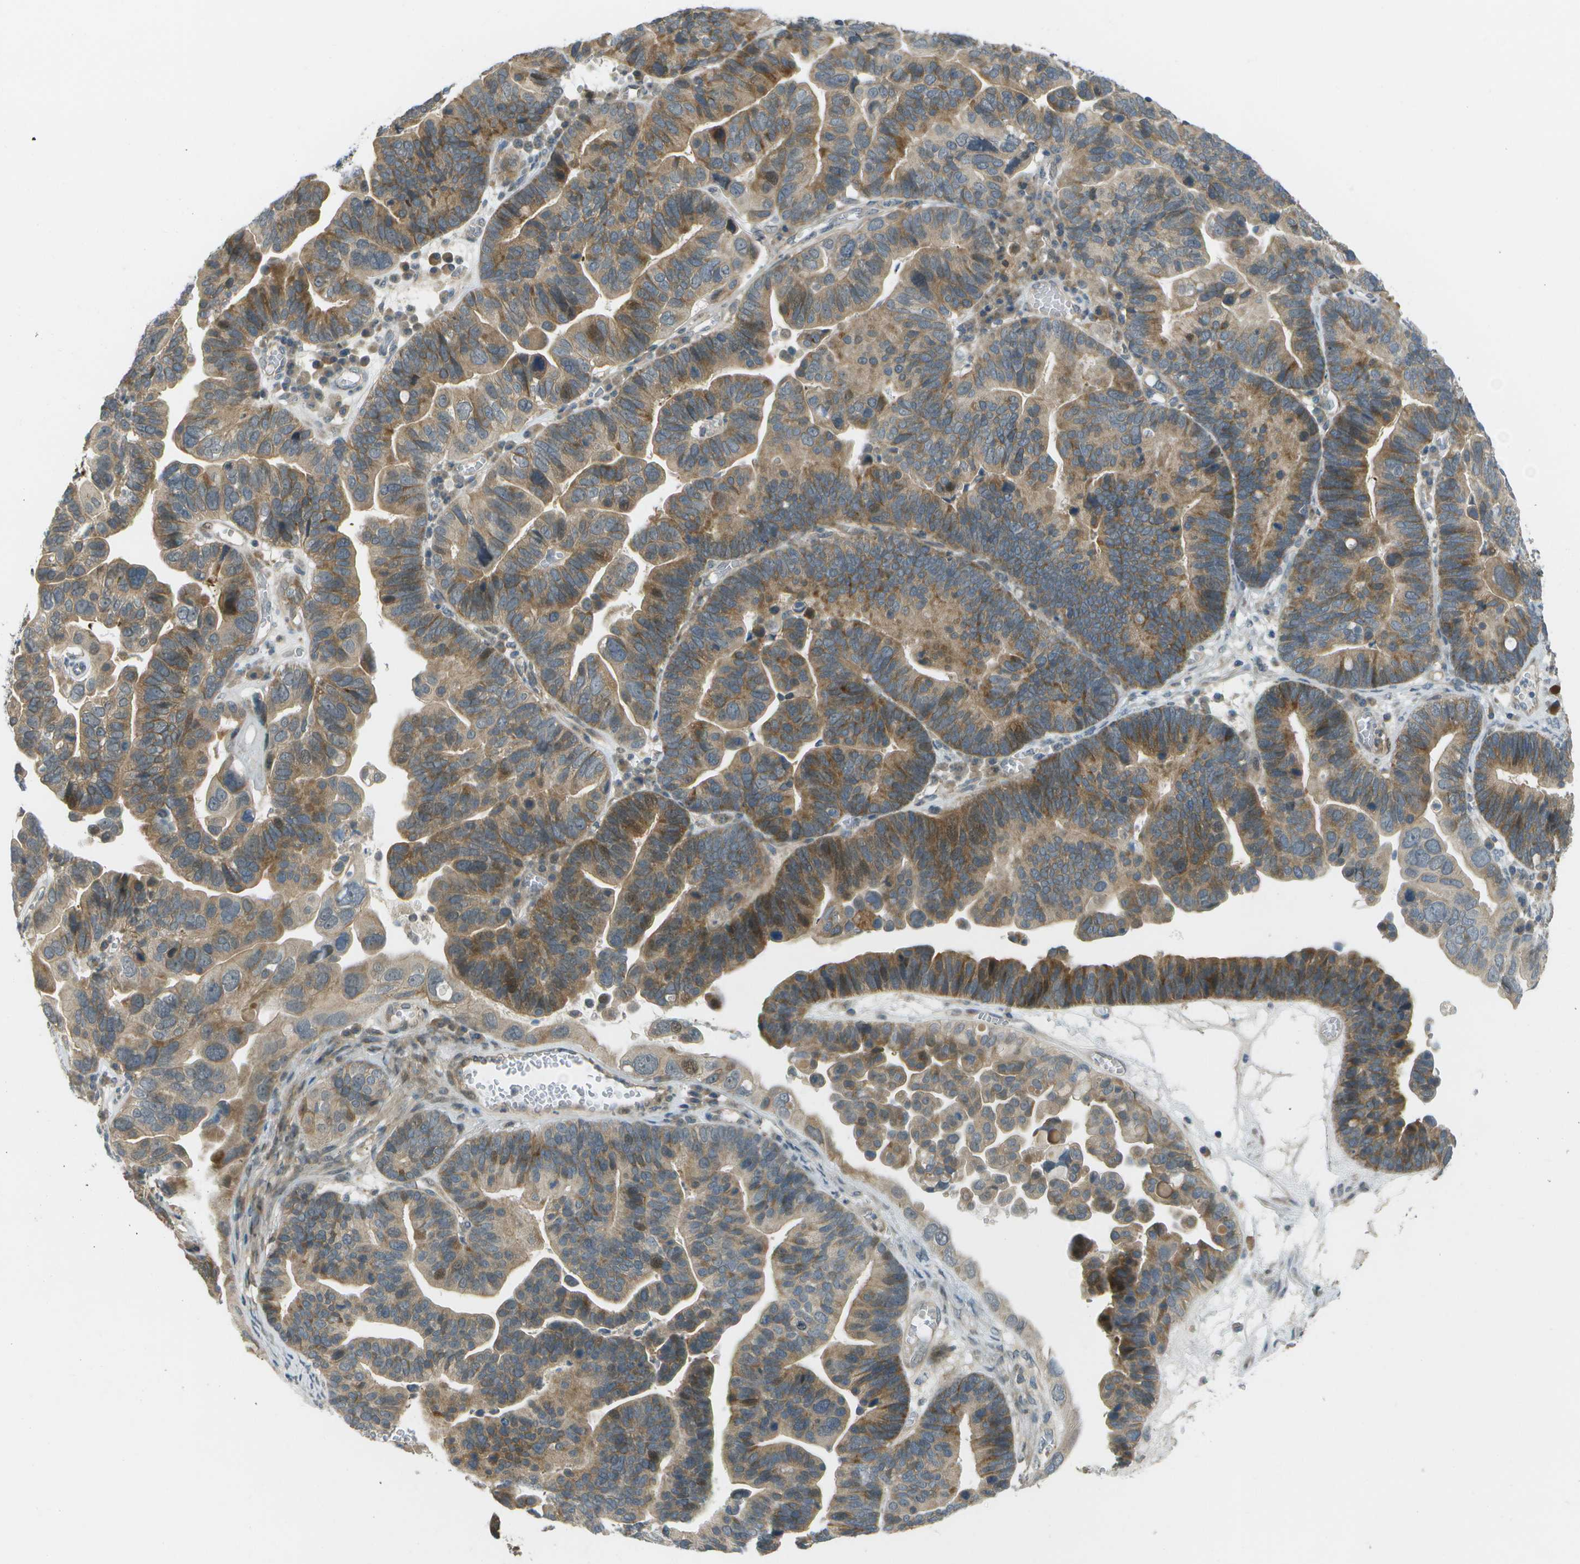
{"staining": {"intensity": "moderate", "quantity": ">75%", "location": "cytoplasmic/membranous,nuclear"}, "tissue": "ovarian cancer", "cell_type": "Tumor cells", "image_type": "cancer", "snomed": [{"axis": "morphology", "description": "Cystadenocarcinoma, serous, NOS"}, {"axis": "topography", "description": "Ovary"}], "caption": "Brown immunohistochemical staining in serous cystadenocarcinoma (ovarian) exhibits moderate cytoplasmic/membranous and nuclear staining in about >75% of tumor cells. Using DAB (3,3'-diaminobenzidine) (brown) and hematoxylin (blue) stains, captured at high magnification using brightfield microscopy.", "gene": "WNK2", "patient": {"sex": "female", "age": 56}}